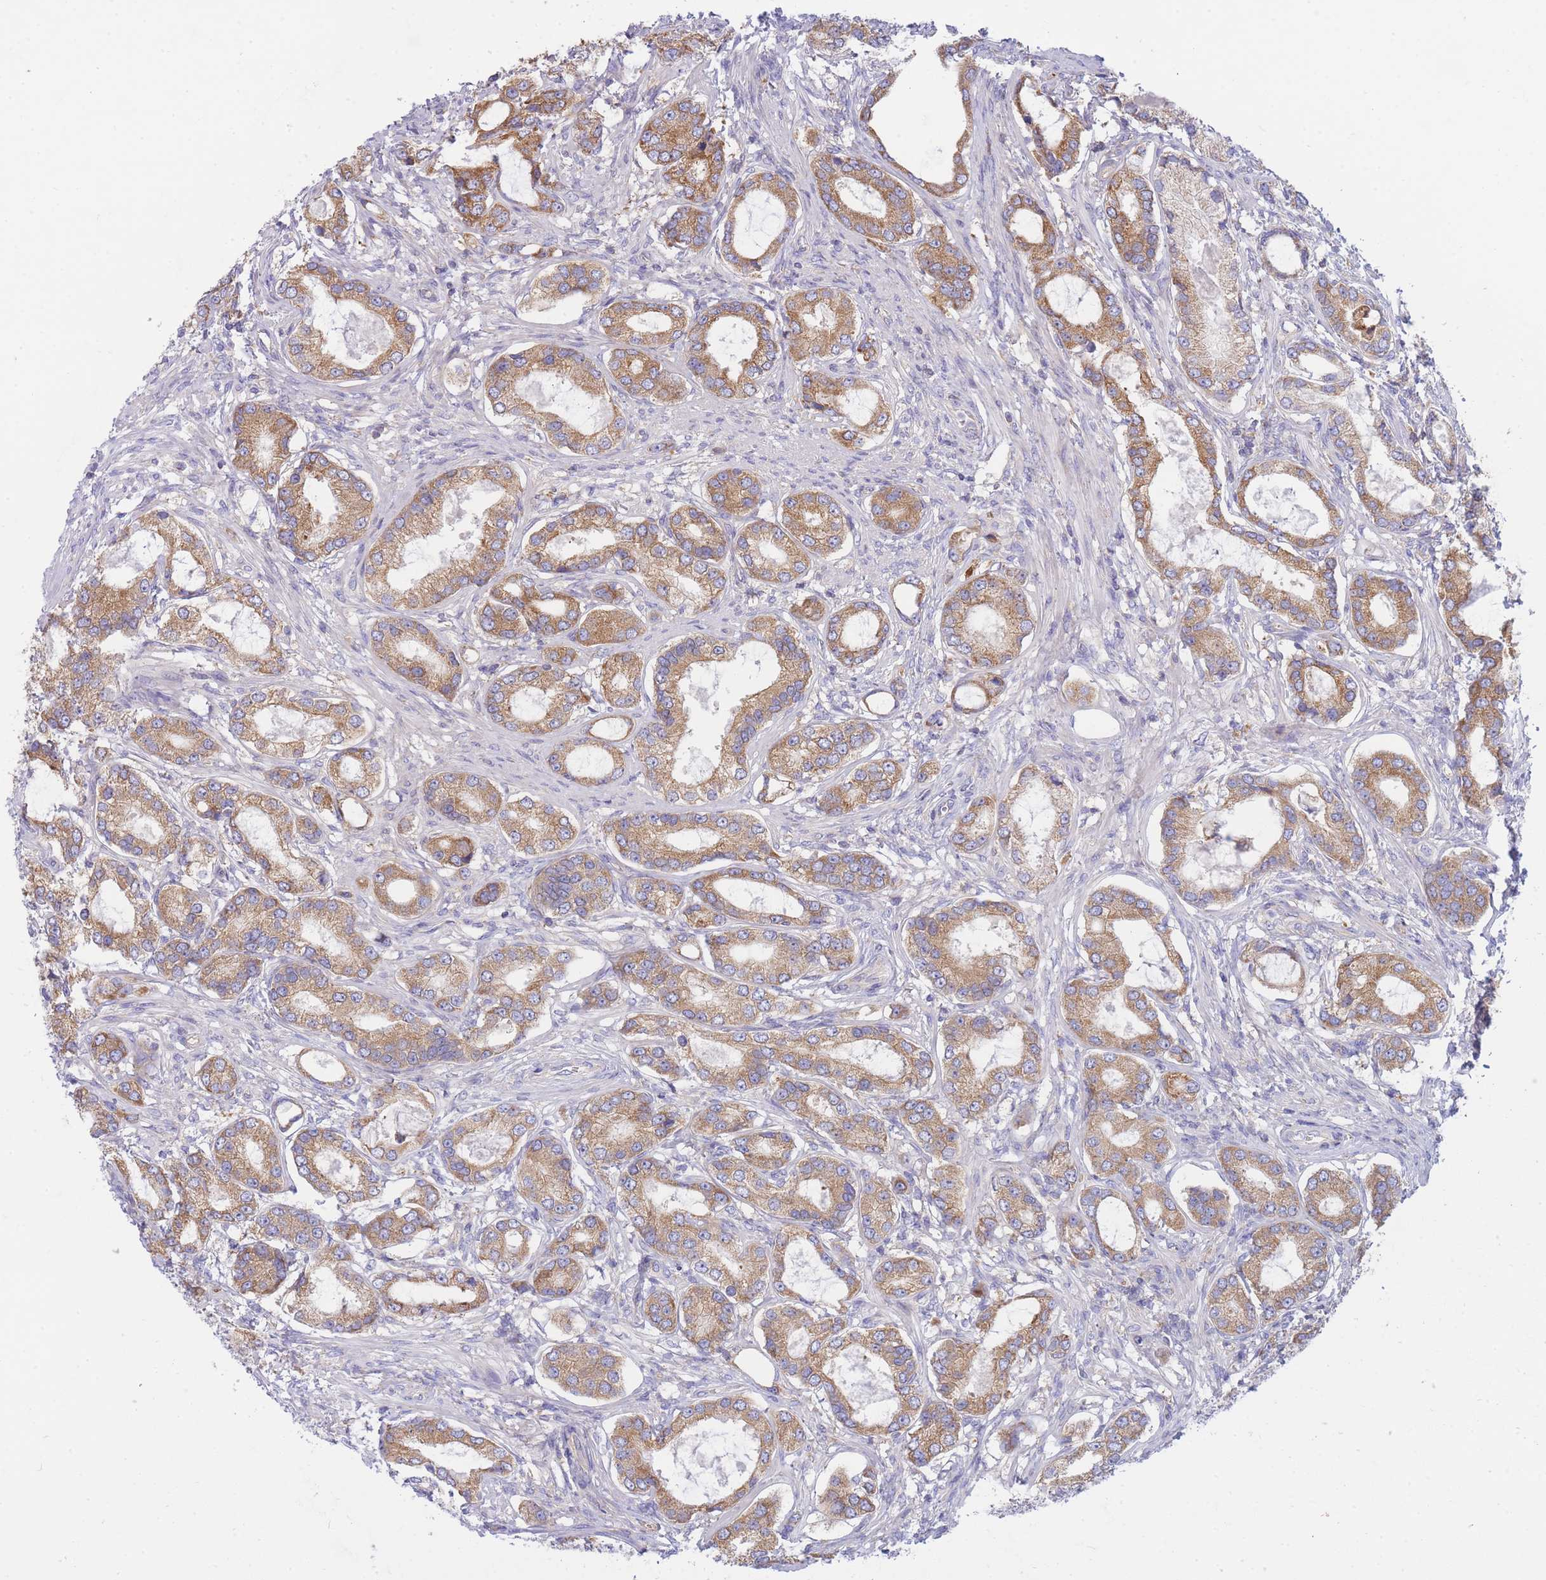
{"staining": {"intensity": "moderate", "quantity": ">75%", "location": "cytoplasmic/membranous"}, "tissue": "prostate cancer", "cell_type": "Tumor cells", "image_type": "cancer", "snomed": [{"axis": "morphology", "description": "Adenocarcinoma, High grade"}, {"axis": "topography", "description": "Prostate"}], "caption": "This histopathology image demonstrates prostate cancer (adenocarcinoma (high-grade)) stained with immunohistochemistry to label a protein in brown. The cytoplasmic/membranous of tumor cells show moderate positivity for the protein. Nuclei are counter-stained blue.", "gene": "SH2B2", "patient": {"sex": "male", "age": 69}}